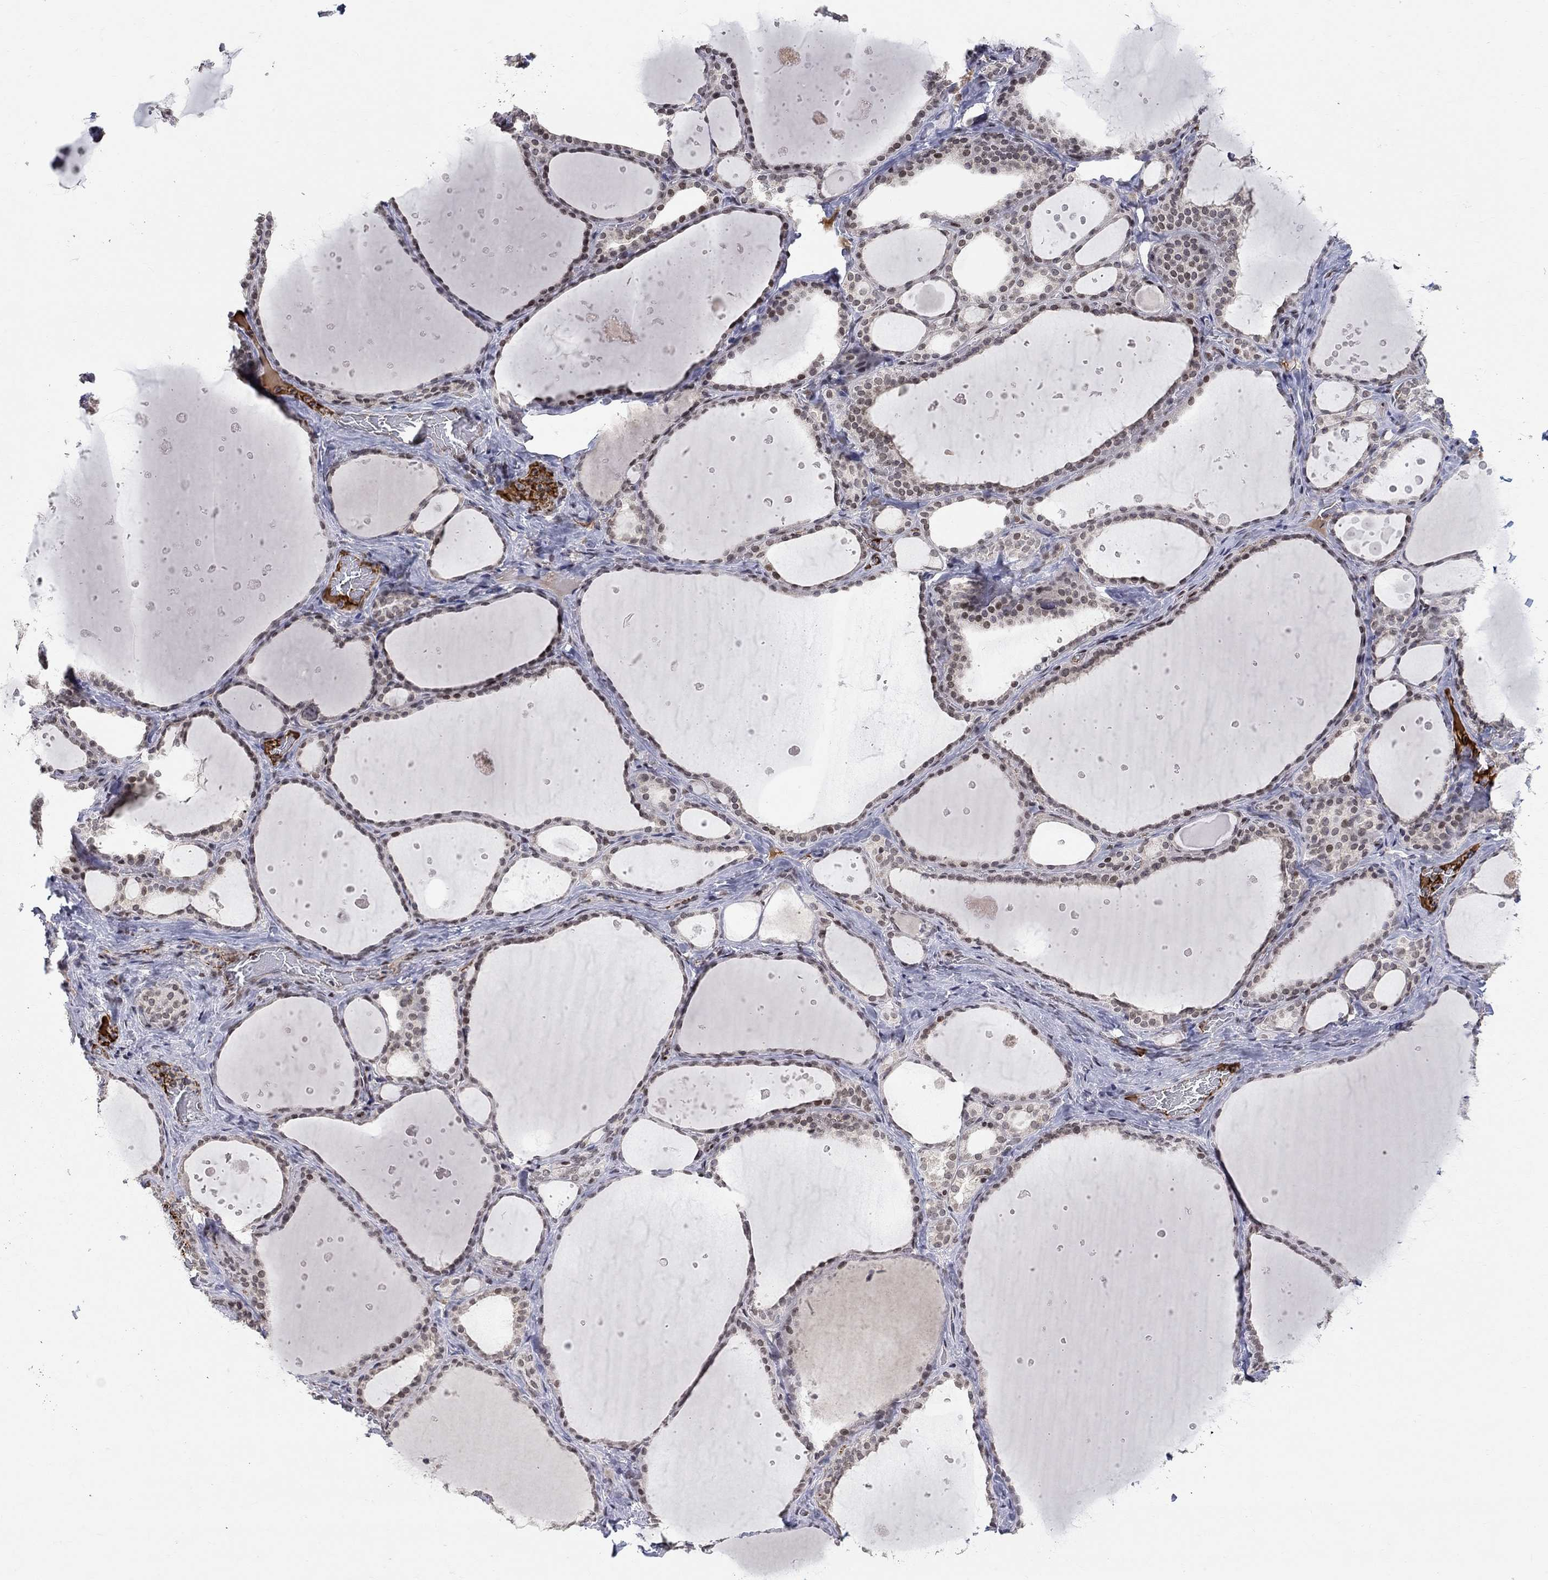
{"staining": {"intensity": "moderate", "quantity": "<25%", "location": "nuclear"}, "tissue": "thyroid gland", "cell_type": "Glandular cells", "image_type": "normal", "snomed": [{"axis": "morphology", "description": "Normal tissue, NOS"}, {"axis": "topography", "description": "Thyroid gland"}], "caption": "Immunohistochemistry (IHC) (DAB) staining of normal thyroid gland shows moderate nuclear protein staining in approximately <25% of glandular cells.", "gene": "KLF12", "patient": {"sex": "male", "age": 63}}